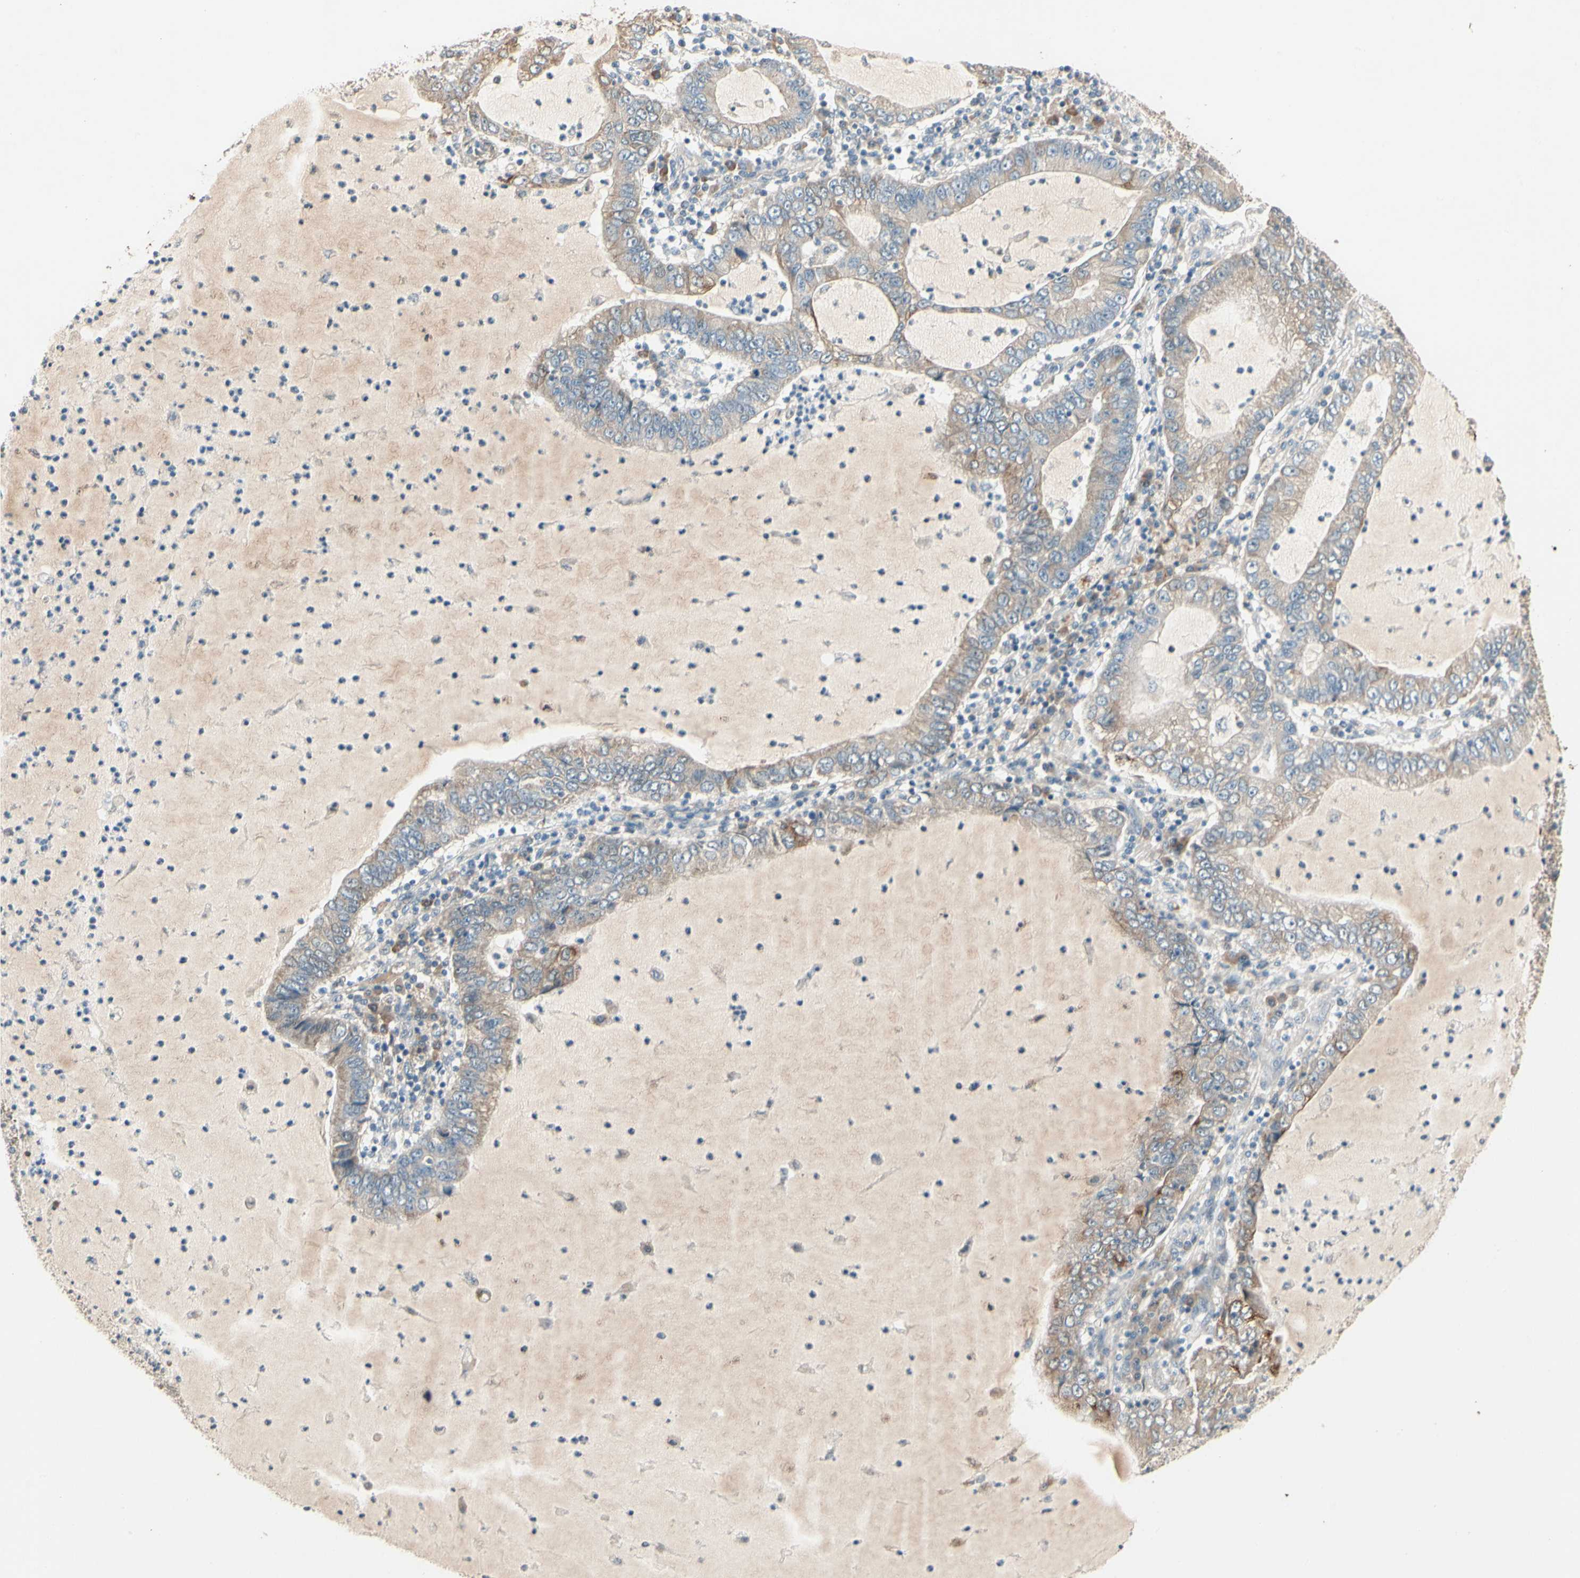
{"staining": {"intensity": "weak", "quantity": "25%-75%", "location": "cytoplasmic/membranous"}, "tissue": "lung cancer", "cell_type": "Tumor cells", "image_type": "cancer", "snomed": [{"axis": "morphology", "description": "Adenocarcinoma, NOS"}, {"axis": "topography", "description": "Lung"}], "caption": "Lung adenocarcinoma stained for a protein exhibits weak cytoplasmic/membranous positivity in tumor cells.", "gene": "SKIL", "patient": {"sex": "female", "age": 51}}